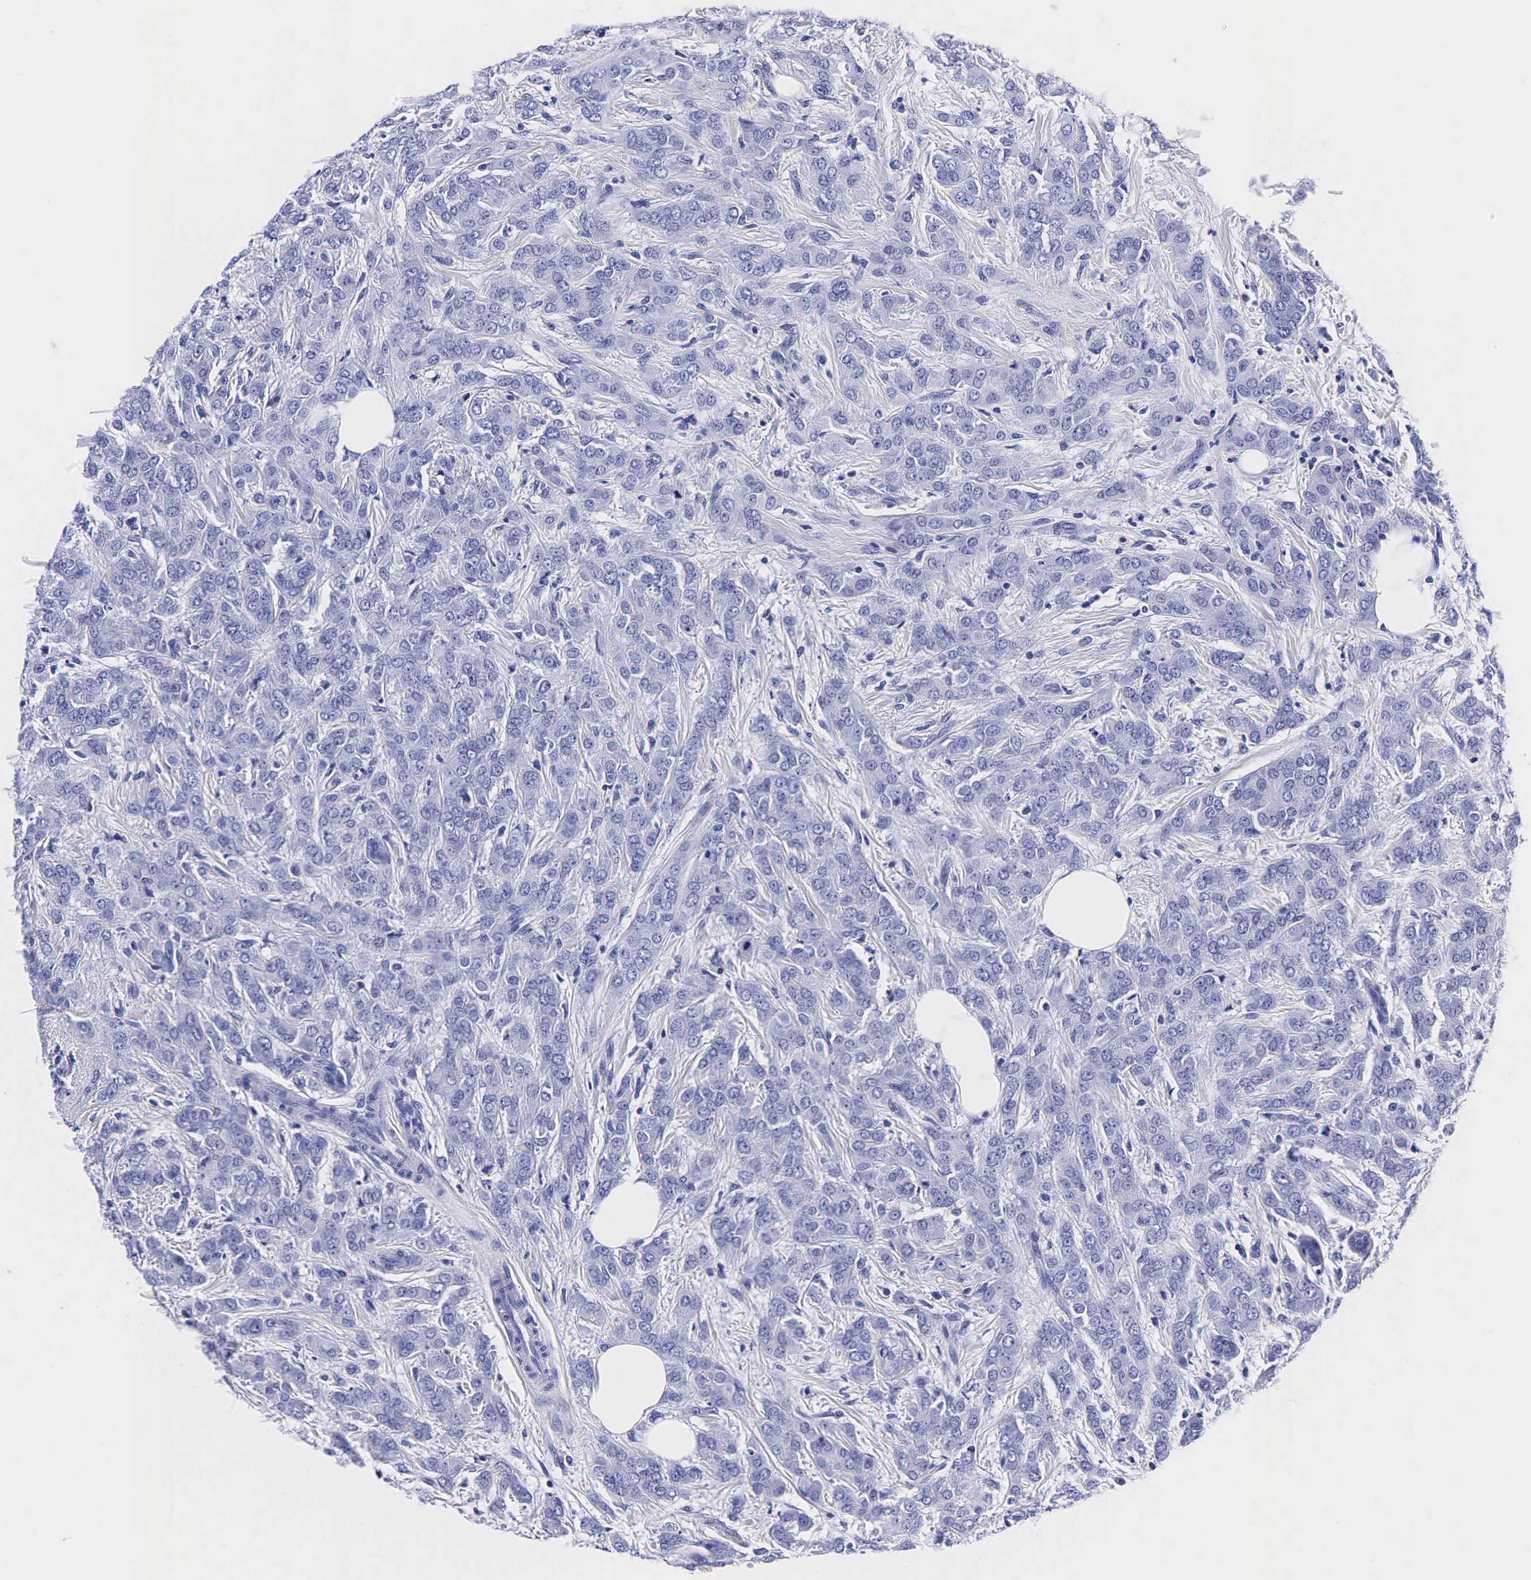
{"staining": {"intensity": "negative", "quantity": "none", "location": "none"}, "tissue": "breast cancer", "cell_type": "Tumor cells", "image_type": "cancer", "snomed": [{"axis": "morphology", "description": "Duct carcinoma"}, {"axis": "topography", "description": "Breast"}], "caption": "The photomicrograph shows no significant expression in tumor cells of breast cancer (intraductal carcinoma).", "gene": "TG", "patient": {"sex": "female", "age": 53}}